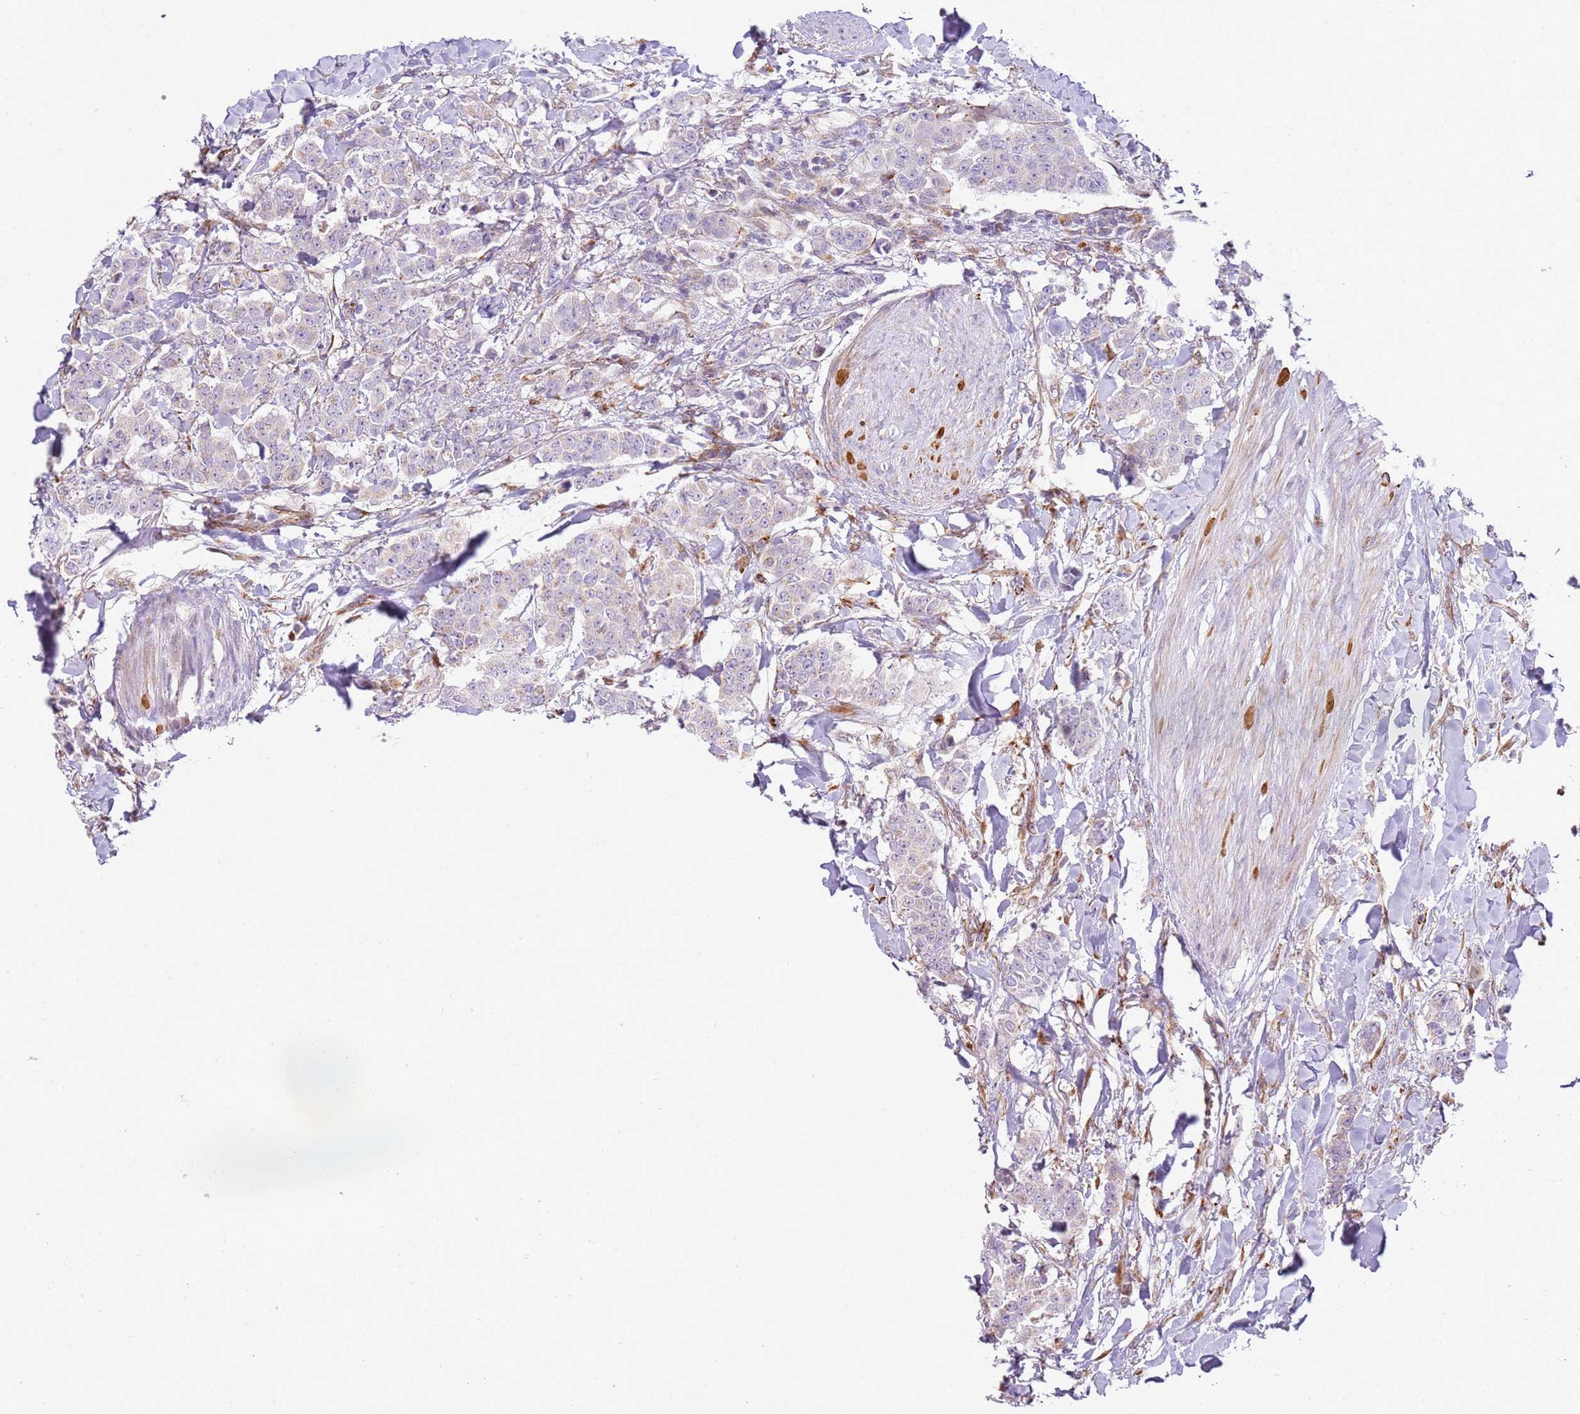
{"staining": {"intensity": "negative", "quantity": "none", "location": "none"}, "tissue": "breast cancer", "cell_type": "Tumor cells", "image_type": "cancer", "snomed": [{"axis": "morphology", "description": "Duct carcinoma"}, {"axis": "topography", "description": "Breast"}], "caption": "Immunohistochemistry (IHC) histopathology image of human breast cancer stained for a protein (brown), which shows no positivity in tumor cells.", "gene": "GRAP", "patient": {"sex": "female", "age": 40}}